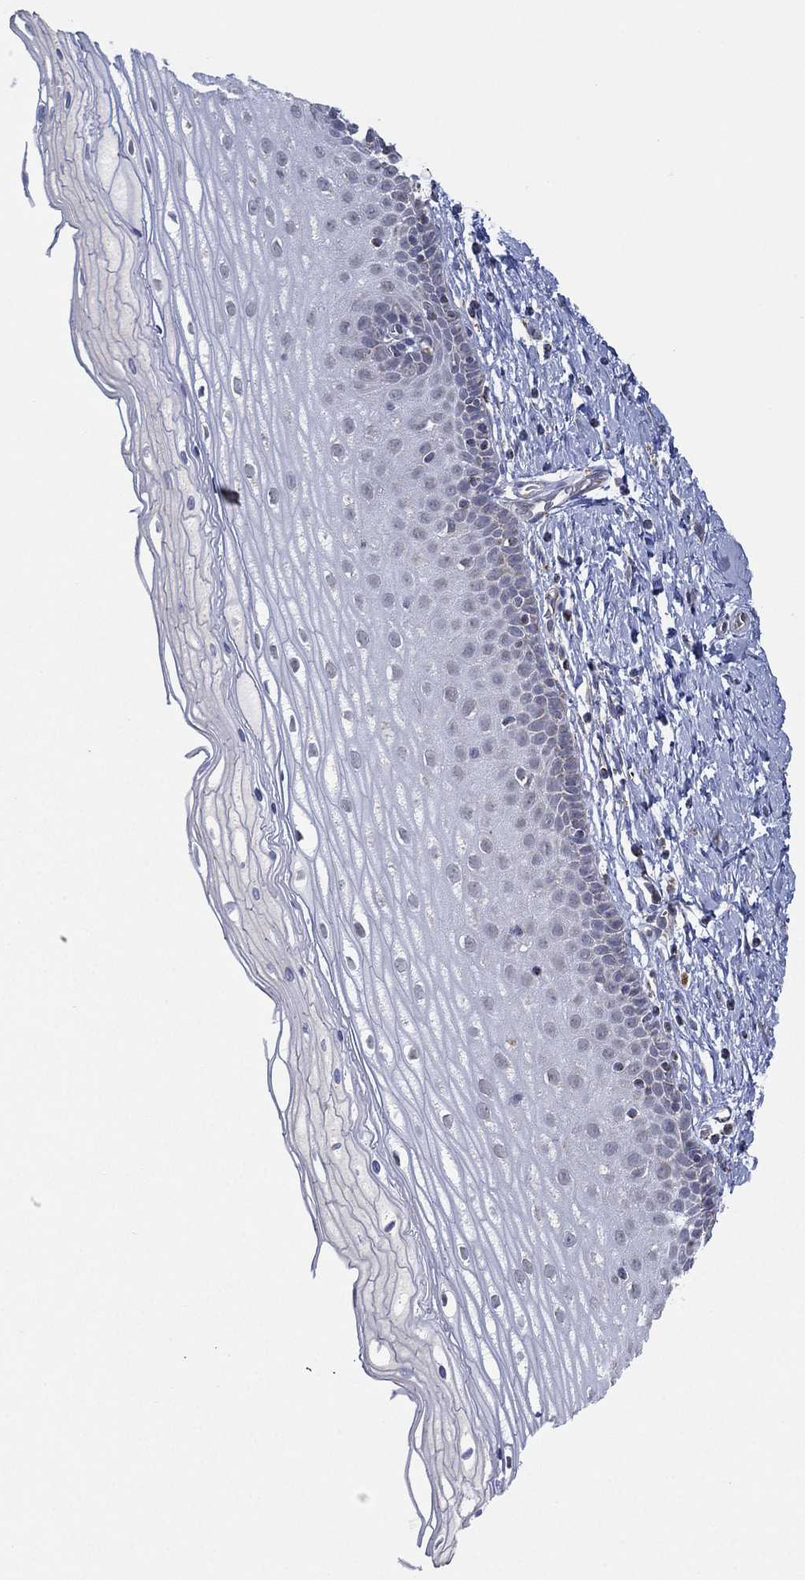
{"staining": {"intensity": "negative", "quantity": "none", "location": "none"}, "tissue": "cervix", "cell_type": "Squamous epithelial cells", "image_type": "normal", "snomed": [{"axis": "morphology", "description": "Normal tissue, NOS"}, {"axis": "topography", "description": "Cervix"}], "caption": "Immunohistochemistry micrograph of unremarkable cervix: human cervix stained with DAB (3,3'-diaminobenzidine) shows no significant protein staining in squamous epithelial cells.", "gene": "INA", "patient": {"sex": "female", "age": 37}}